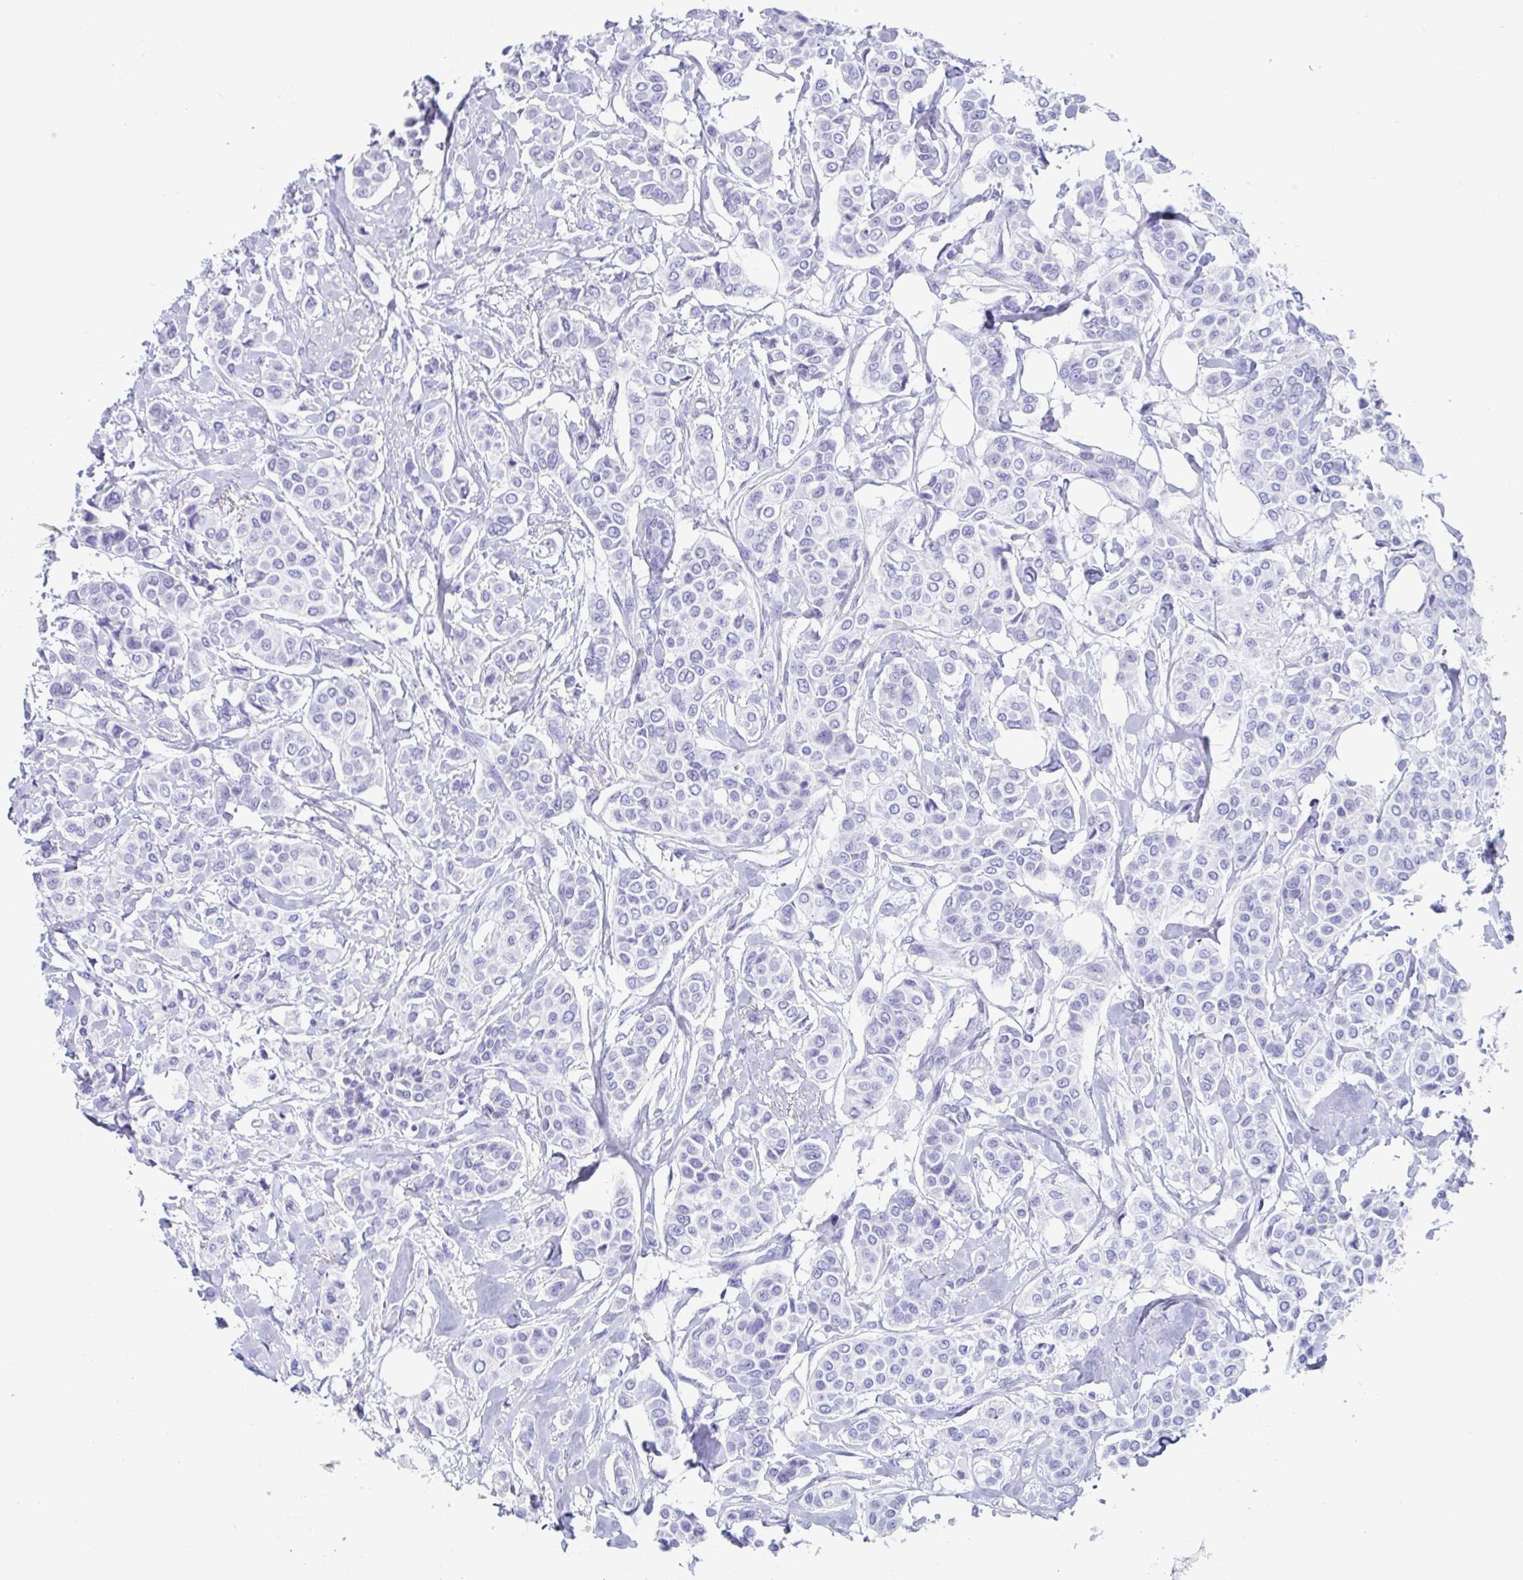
{"staining": {"intensity": "negative", "quantity": "none", "location": "none"}, "tissue": "breast cancer", "cell_type": "Tumor cells", "image_type": "cancer", "snomed": [{"axis": "morphology", "description": "Lobular carcinoma"}, {"axis": "topography", "description": "Breast"}], "caption": "Photomicrograph shows no protein staining in tumor cells of breast lobular carcinoma tissue. (DAB immunohistochemistry (IHC) with hematoxylin counter stain).", "gene": "GKN2", "patient": {"sex": "female", "age": 51}}